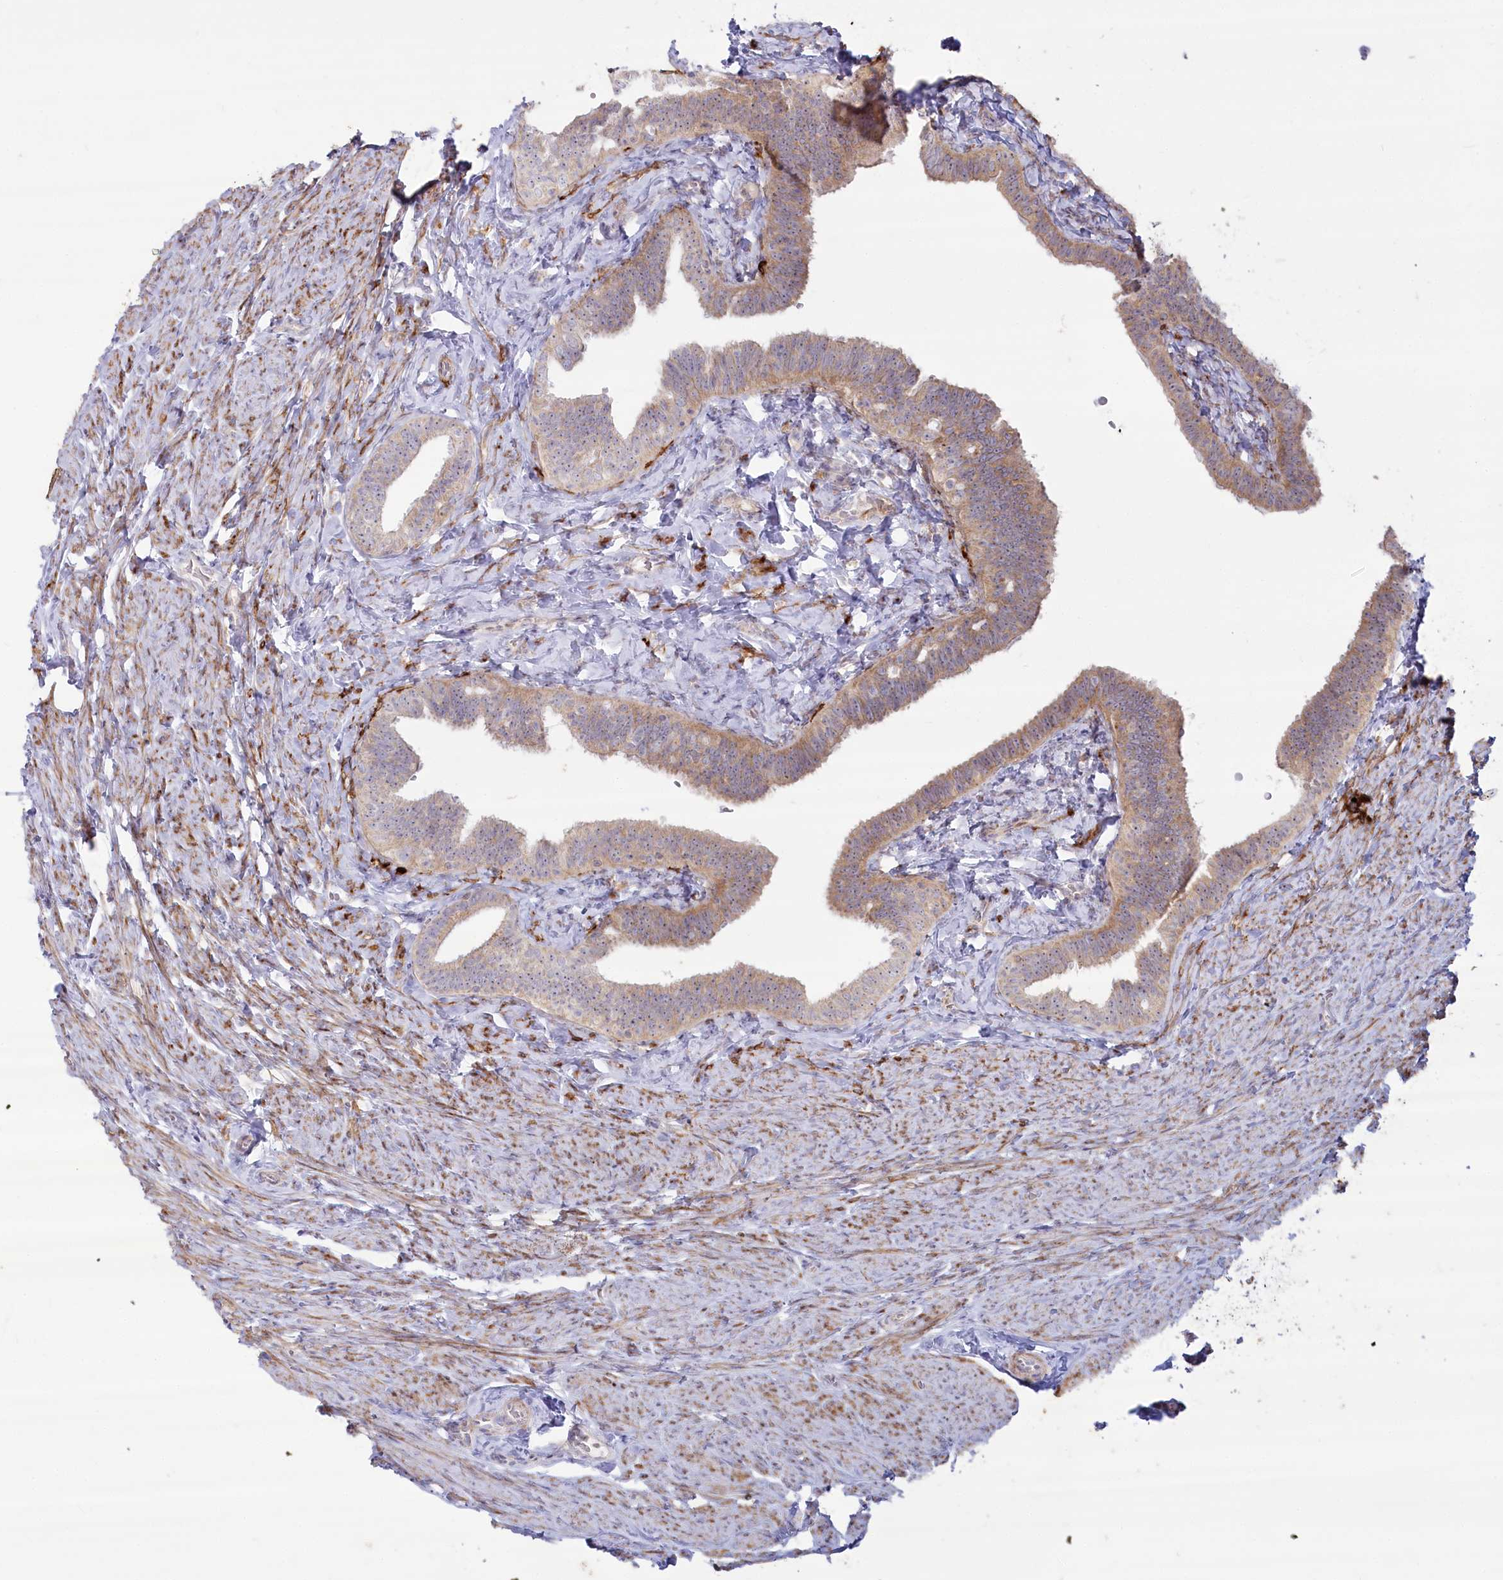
{"staining": {"intensity": "moderate", "quantity": "25%-75%", "location": "cytoplasmic/membranous"}, "tissue": "fallopian tube", "cell_type": "Glandular cells", "image_type": "normal", "snomed": [{"axis": "morphology", "description": "Normal tissue, NOS"}, {"axis": "topography", "description": "Fallopian tube"}], "caption": "Glandular cells reveal medium levels of moderate cytoplasmic/membranous positivity in about 25%-75% of cells in unremarkable human fallopian tube. The staining is performed using DAB (3,3'-diaminobenzidine) brown chromogen to label protein expression. The nuclei are counter-stained blue using hematoxylin.", "gene": "MTG1", "patient": {"sex": "female", "age": 39}}